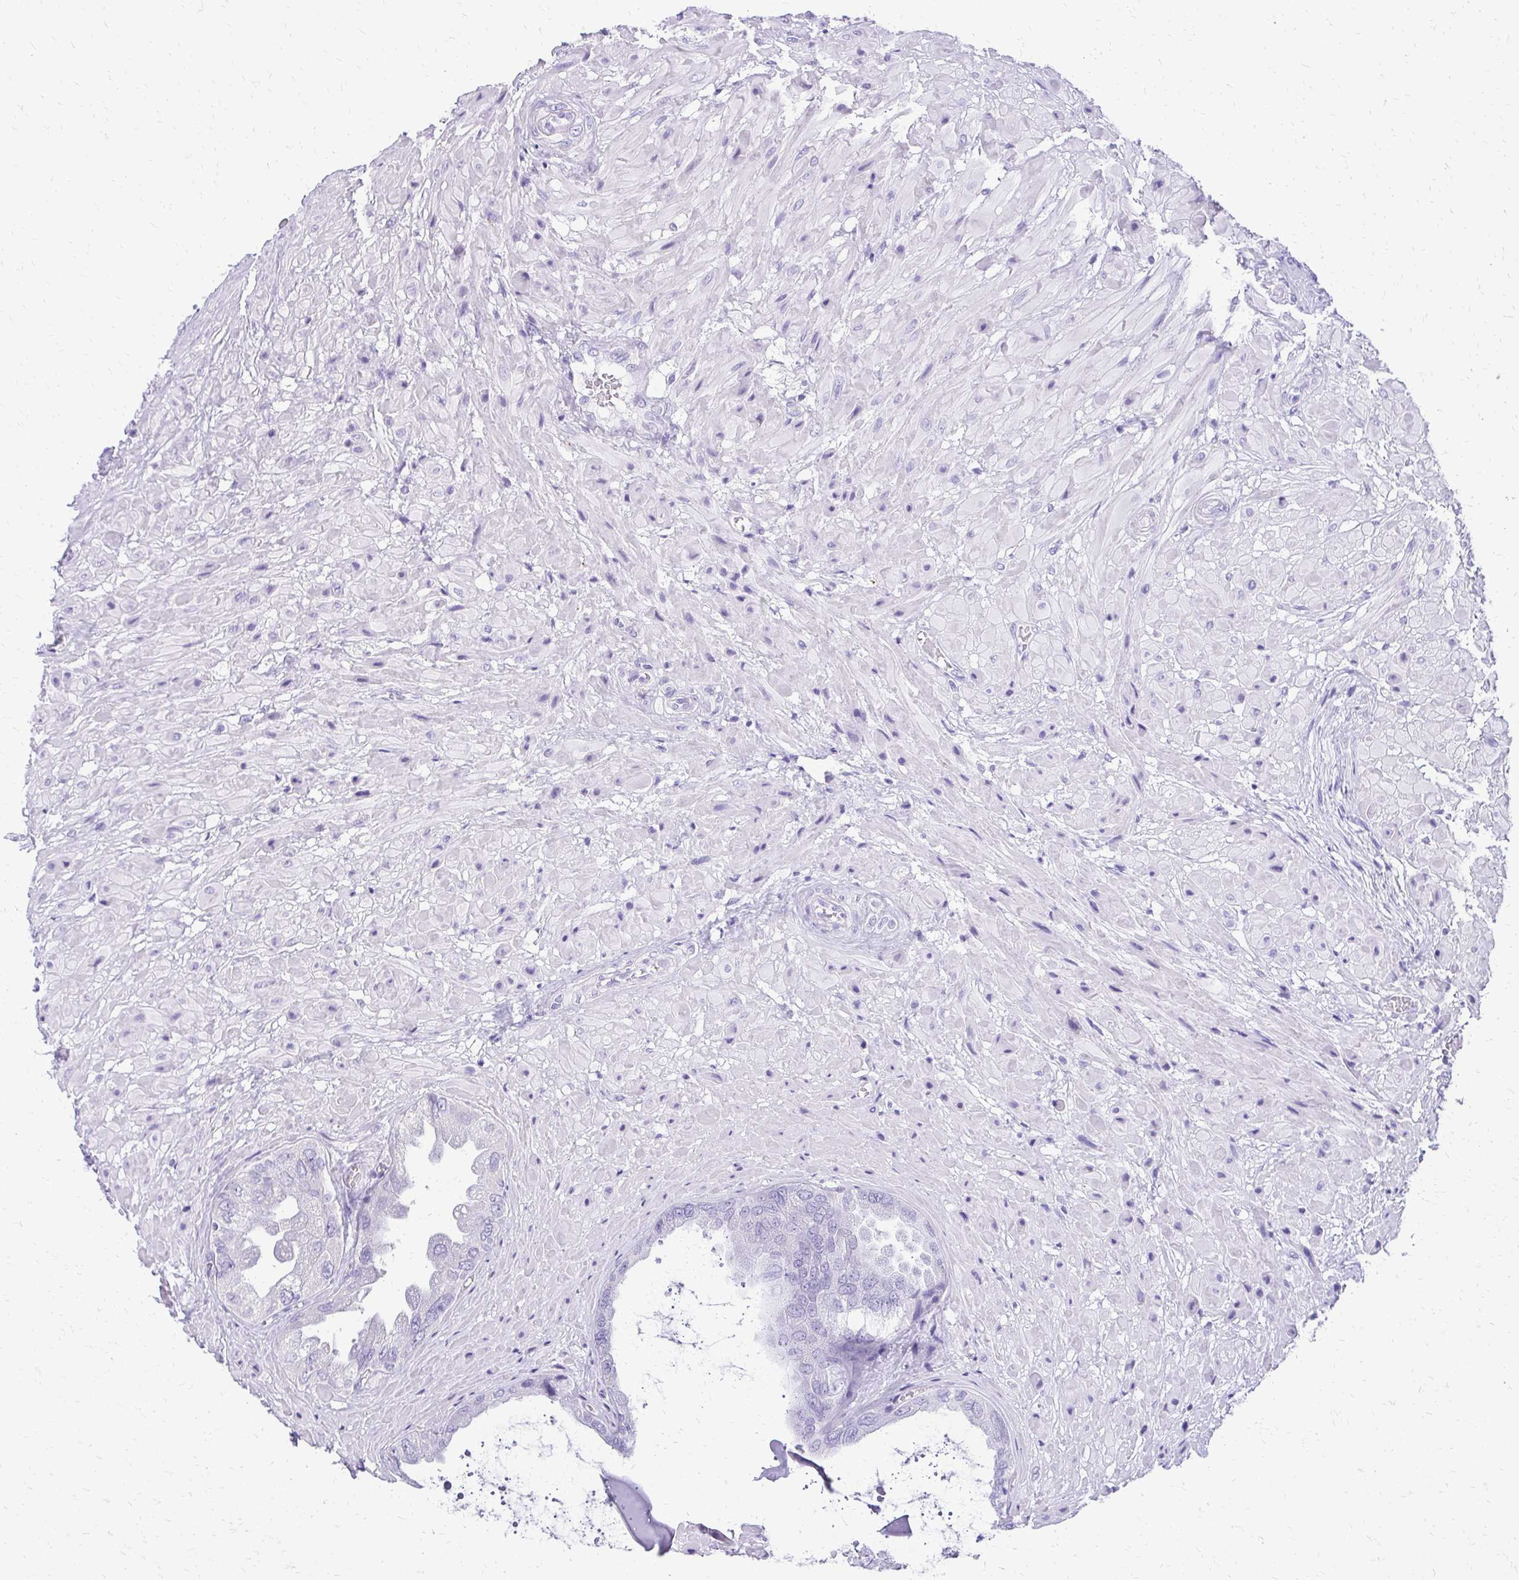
{"staining": {"intensity": "negative", "quantity": "none", "location": "none"}, "tissue": "seminal vesicle", "cell_type": "Glandular cells", "image_type": "normal", "snomed": [{"axis": "morphology", "description": "Normal tissue, NOS"}, {"axis": "topography", "description": "Seminal veicle"}], "caption": "DAB (3,3'-diaminobenzidine) immunohistochemical staining of benign seminal vesicle demonstrates no significant expression in glandular cells.", "gene": "SLC32A1", "patient": {"sex": "male", "age": 55}}